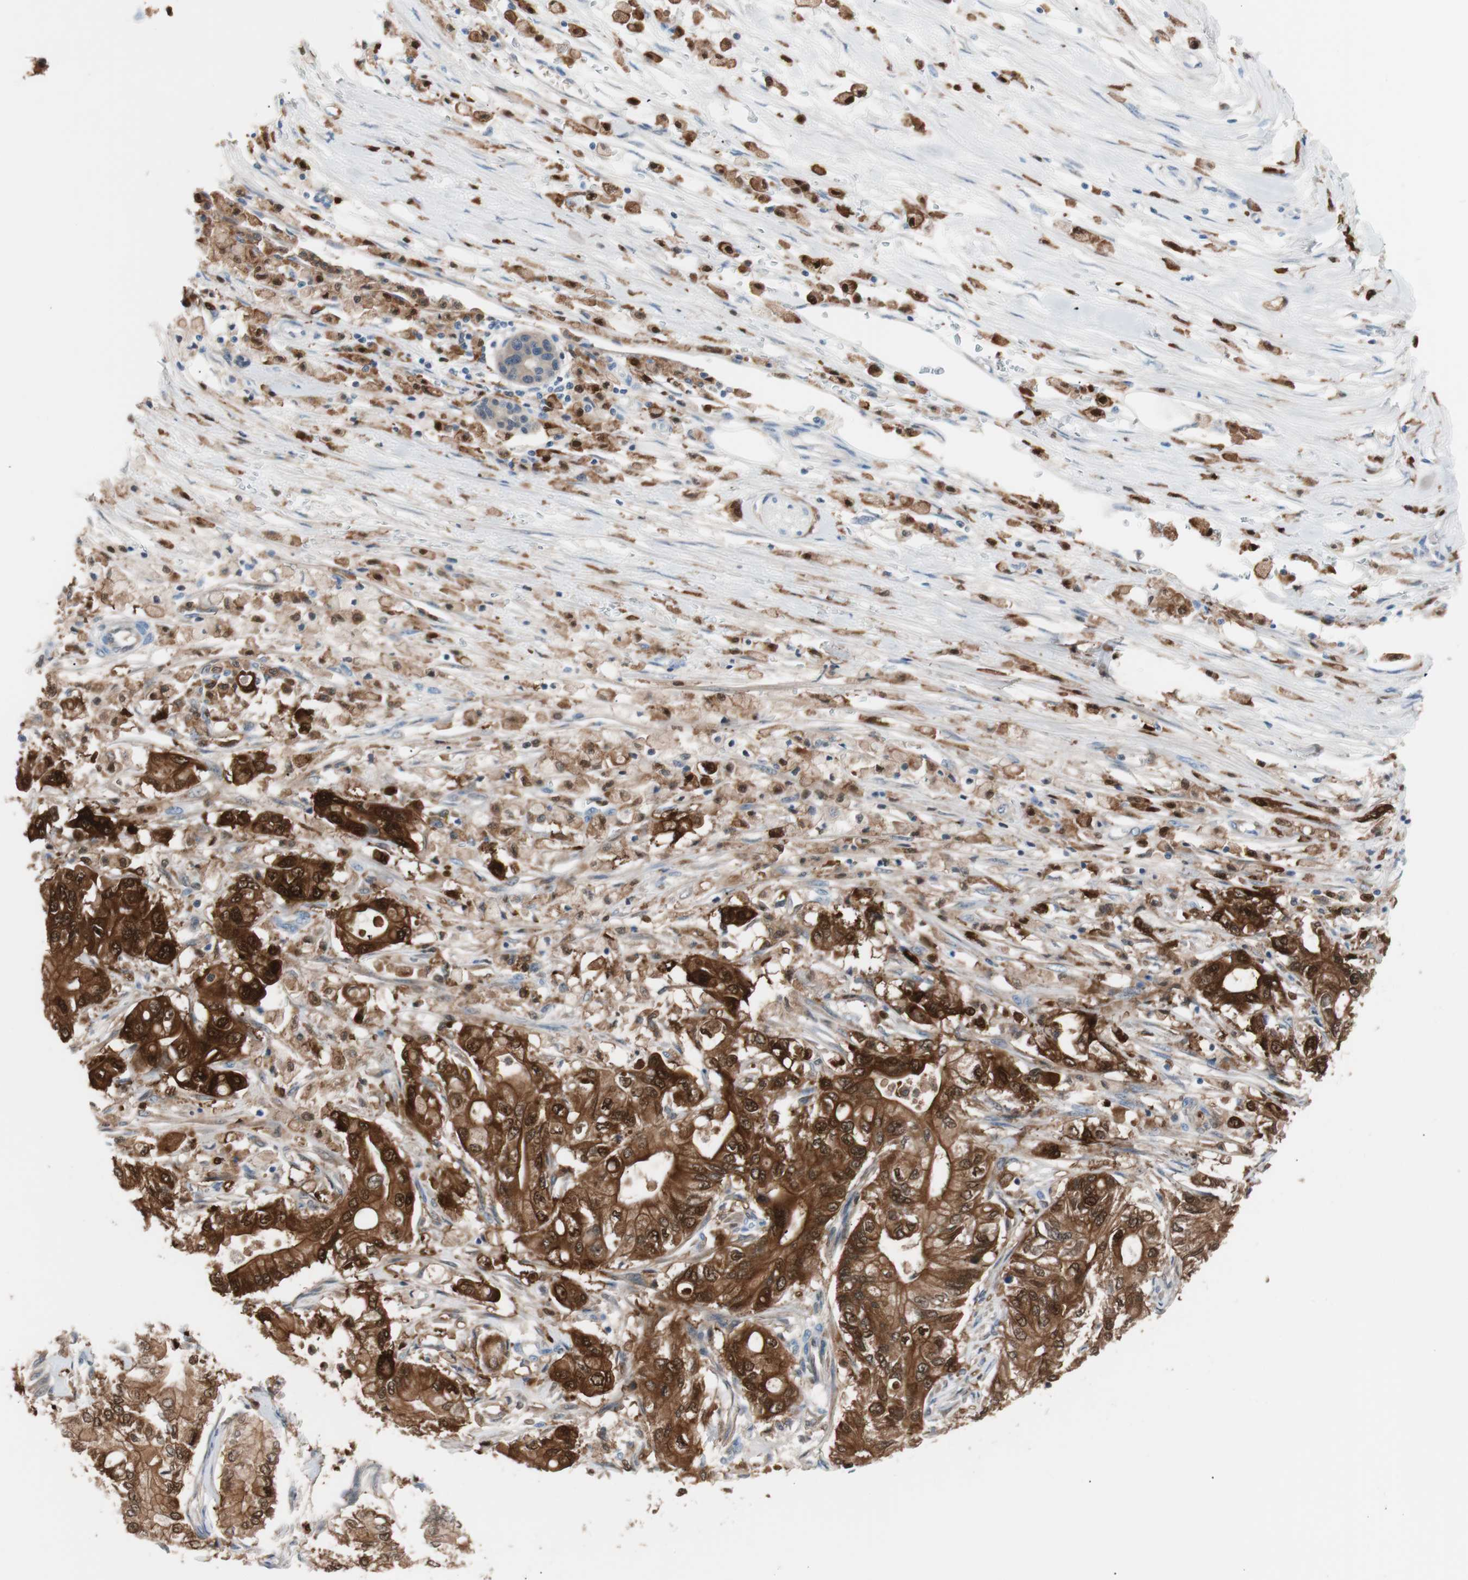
{"staining": {"intensity": "strong", "quantity": ">75%", "location": "cytoplasmic/membranous,nuclear"}, "tissue": "pancreatic cancer", "cell_type": "Tumor cells", "image_type": "cancer", "snomed": [{"axis": "morphology", "description": "Adenocarcinoma, NOS"}, {"axis": "topography", "description": "Pancreas"}], "caption": "Immunohistochemical staining of human pancreatic cancer exhibits high levels of strong cytoplasmic/membranous and nuclear expression in about >75% of tumor cells.", "gene": "IL18", "patient": {"sex": "male", "age": 70}}